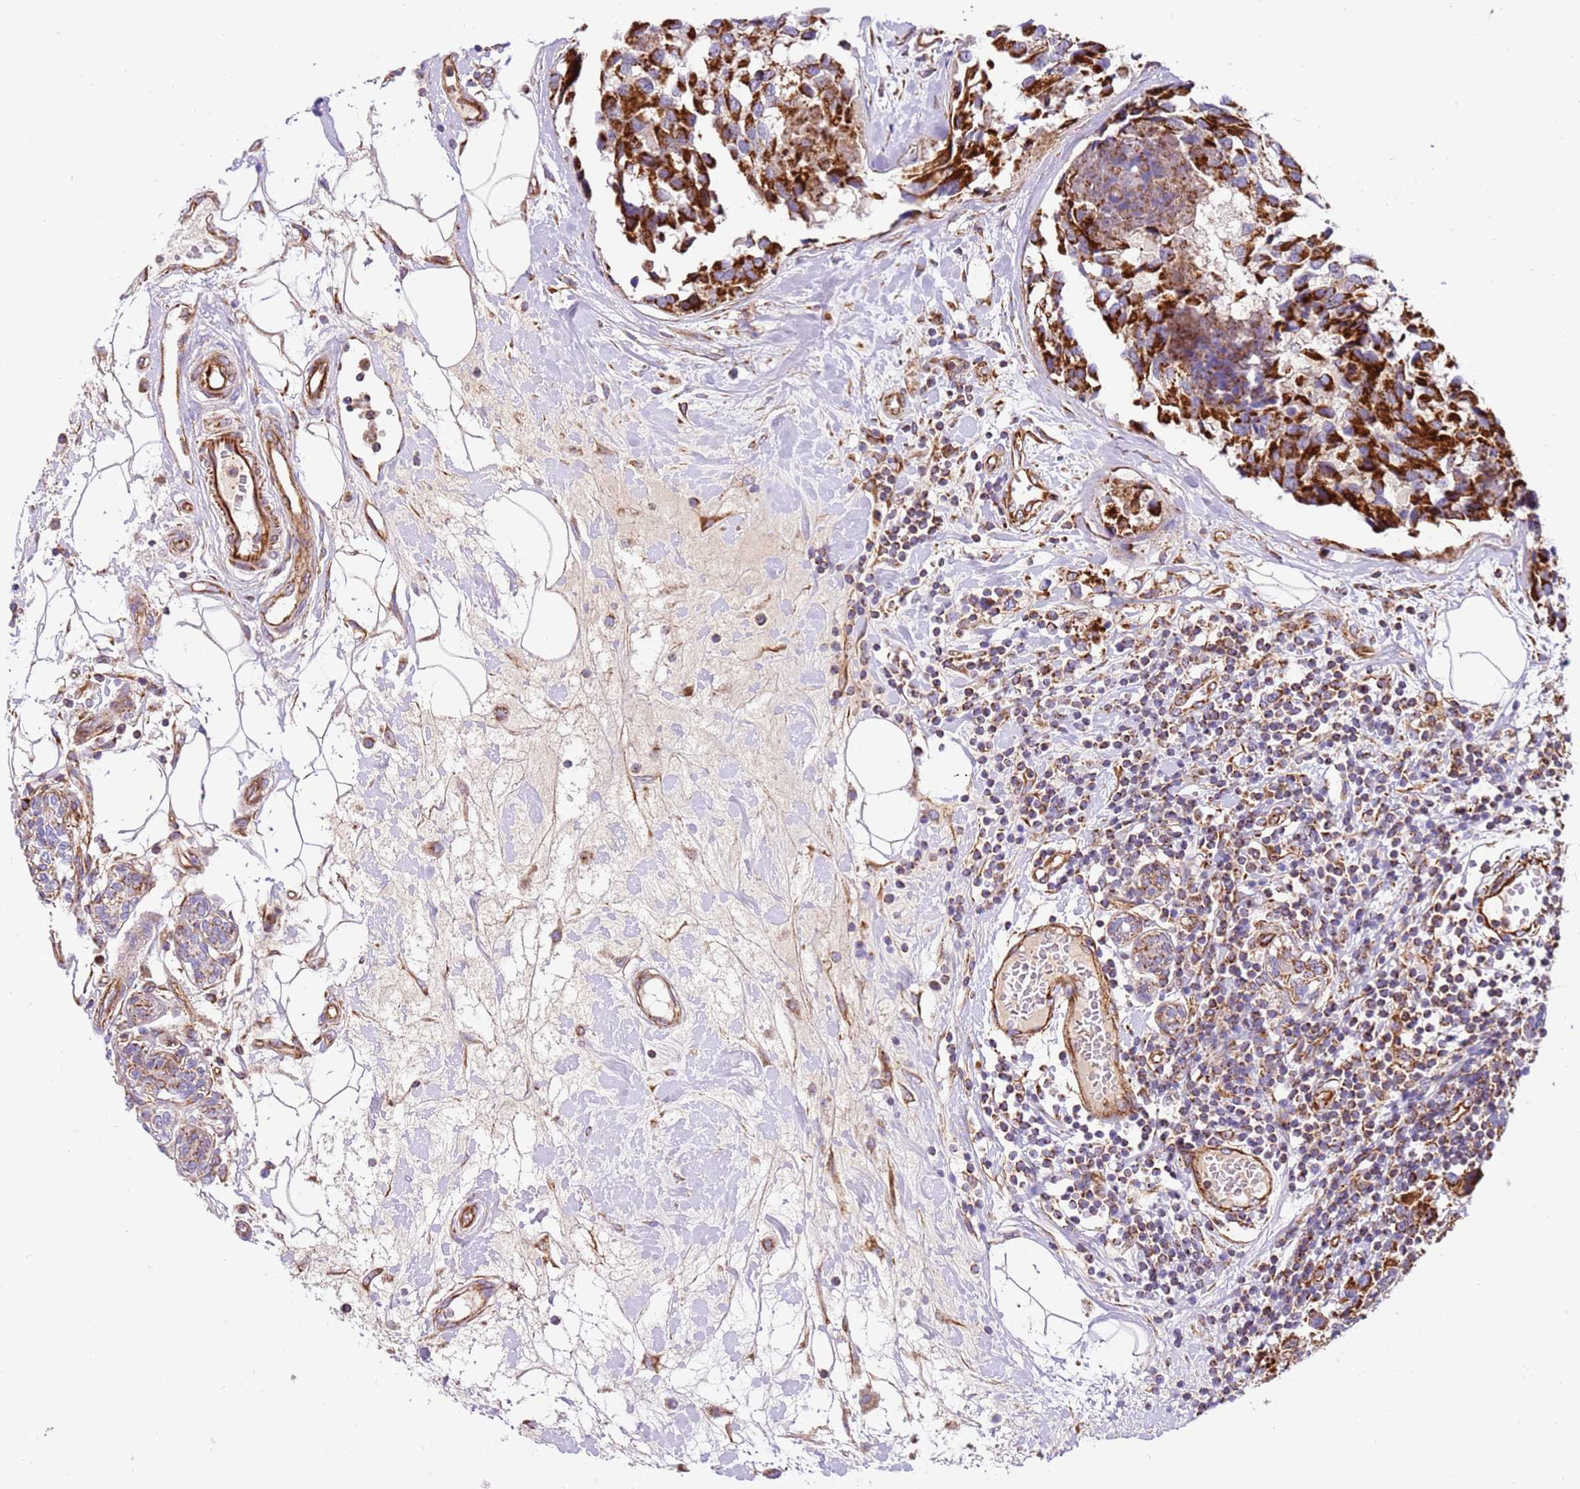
{"staining": {"intensity": "strong", "quantity": ">75%", "location": "cytoplasmic/membranous"}, "tissue": "breast cancer", "cell_type": "Tumor cells", "image_type": "cancer", "snomed": [{"axis": "morphology", "description": "Lobular carcinoma"}, {"axis": "topography", "description": "Breast"}], "caption": "A brown stain highlights strong cytoplasmic/membranous staining of a protein in human breast cancer tumor cells. The staining was performed using DAB, with brown indicating positive protein expression. Nuclei are stained blue with hematoxylin.", "gene": "MRPL20", "patient": {"sex": "female", "age": 59}}